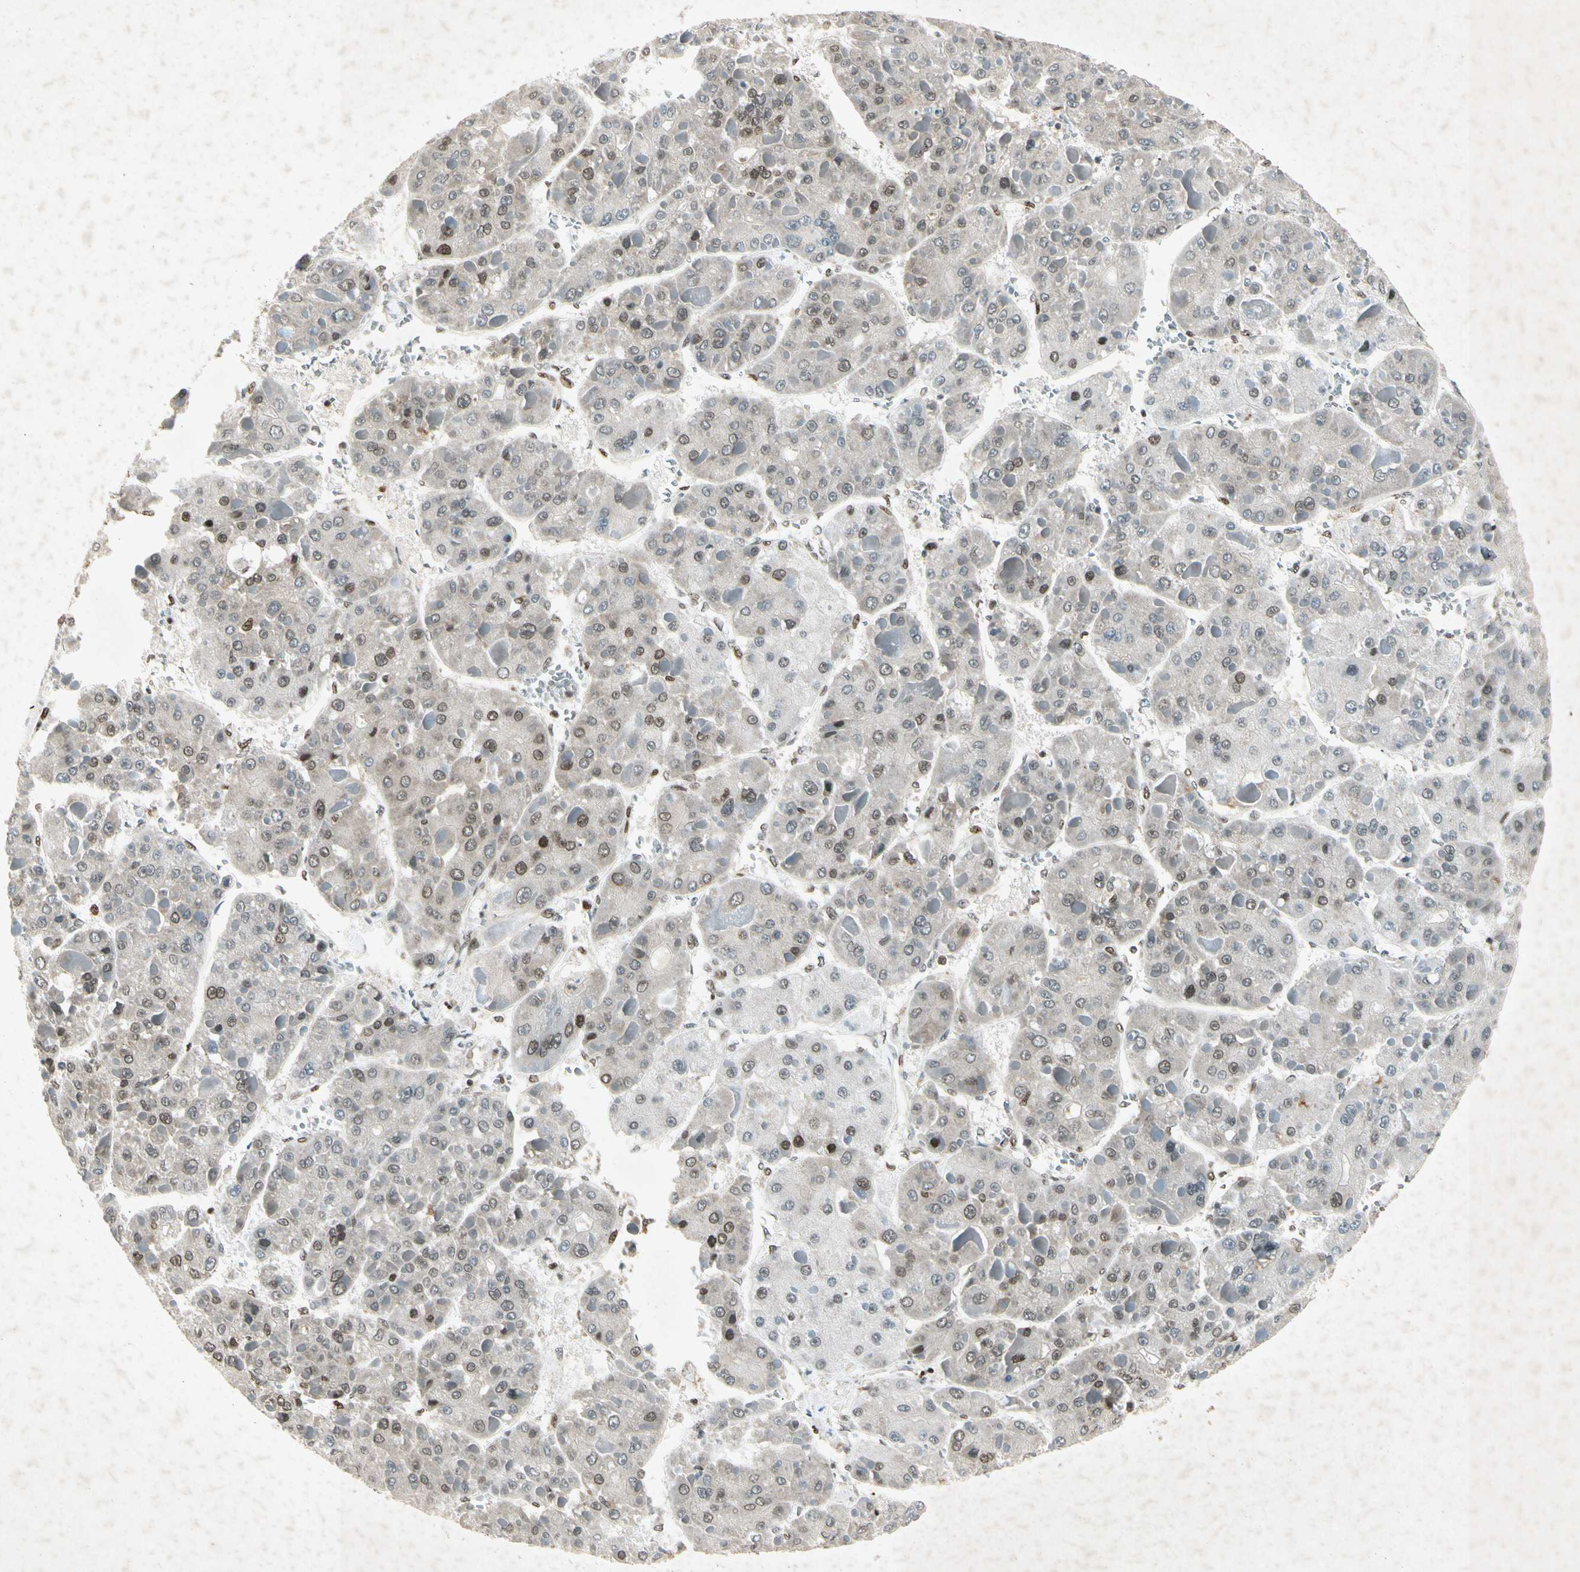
{"staining": {"intensity": "moderate", "quantity": "25%-75%", "location": "nuclear"}, "tissue": "liver cancer", "cell_type": "Tumor cells", "image_type": "cancer", "snomed": [{"axis": "morphology", "description": "Carcinoma, Hepatocellular, NOS"}, {"axis": "topography", "description": "Liver"}], "caption": "Immunohistochemical staining of human hepatocellular carcinoma (liver) demonstrates medium levels of moderate nuclear protein expression in approximately 25%-75% of tumor cells. (Brightfield microscopy of DAB IHC at high magnification).", "gene": "RNF43", "patient": {"sex": "female", "age": 73}}